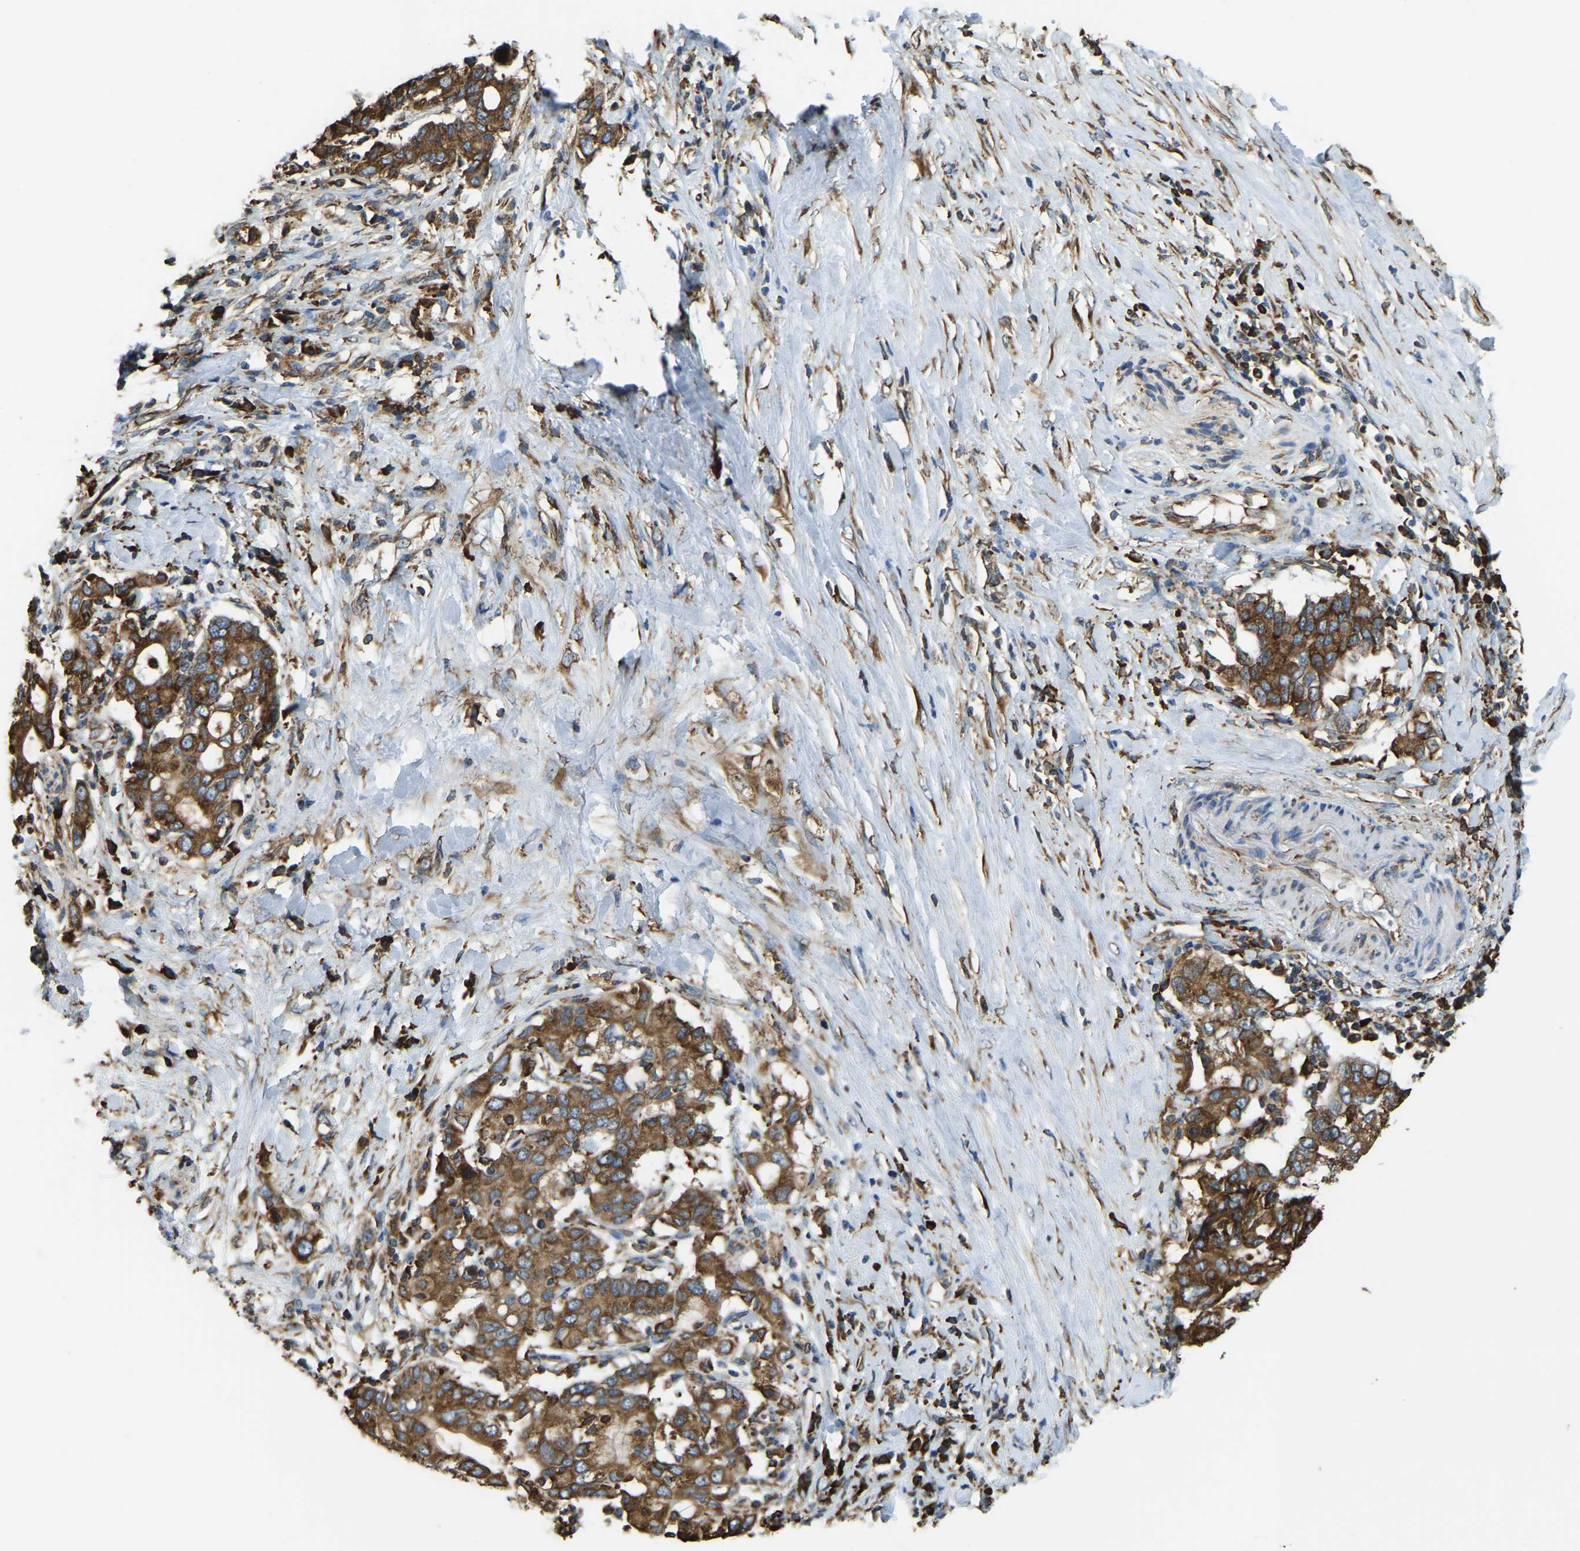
{"staining": {"intensity": "strong", "quantity": ">75%", "location": "cytoplasmic/membranous"}, "tissue": "pancreatic cancer", "cell_type": "Tumor cells", "image_type": "cancer", "snomed": [{"axis": "morphology", "description": "Adenocarcinoma, NOS"}, {"axis": "topography", "description": "Pancreas"}], "caption": "This is a micrograph of immunohistochemistry staining of pancreatic cancer (adenocarcinoma), which shows strong expression in the cytoplasmic/membranous of tumor cells.", "gene": "RNF115", "patient": {"sex": "female", "age": 56}}